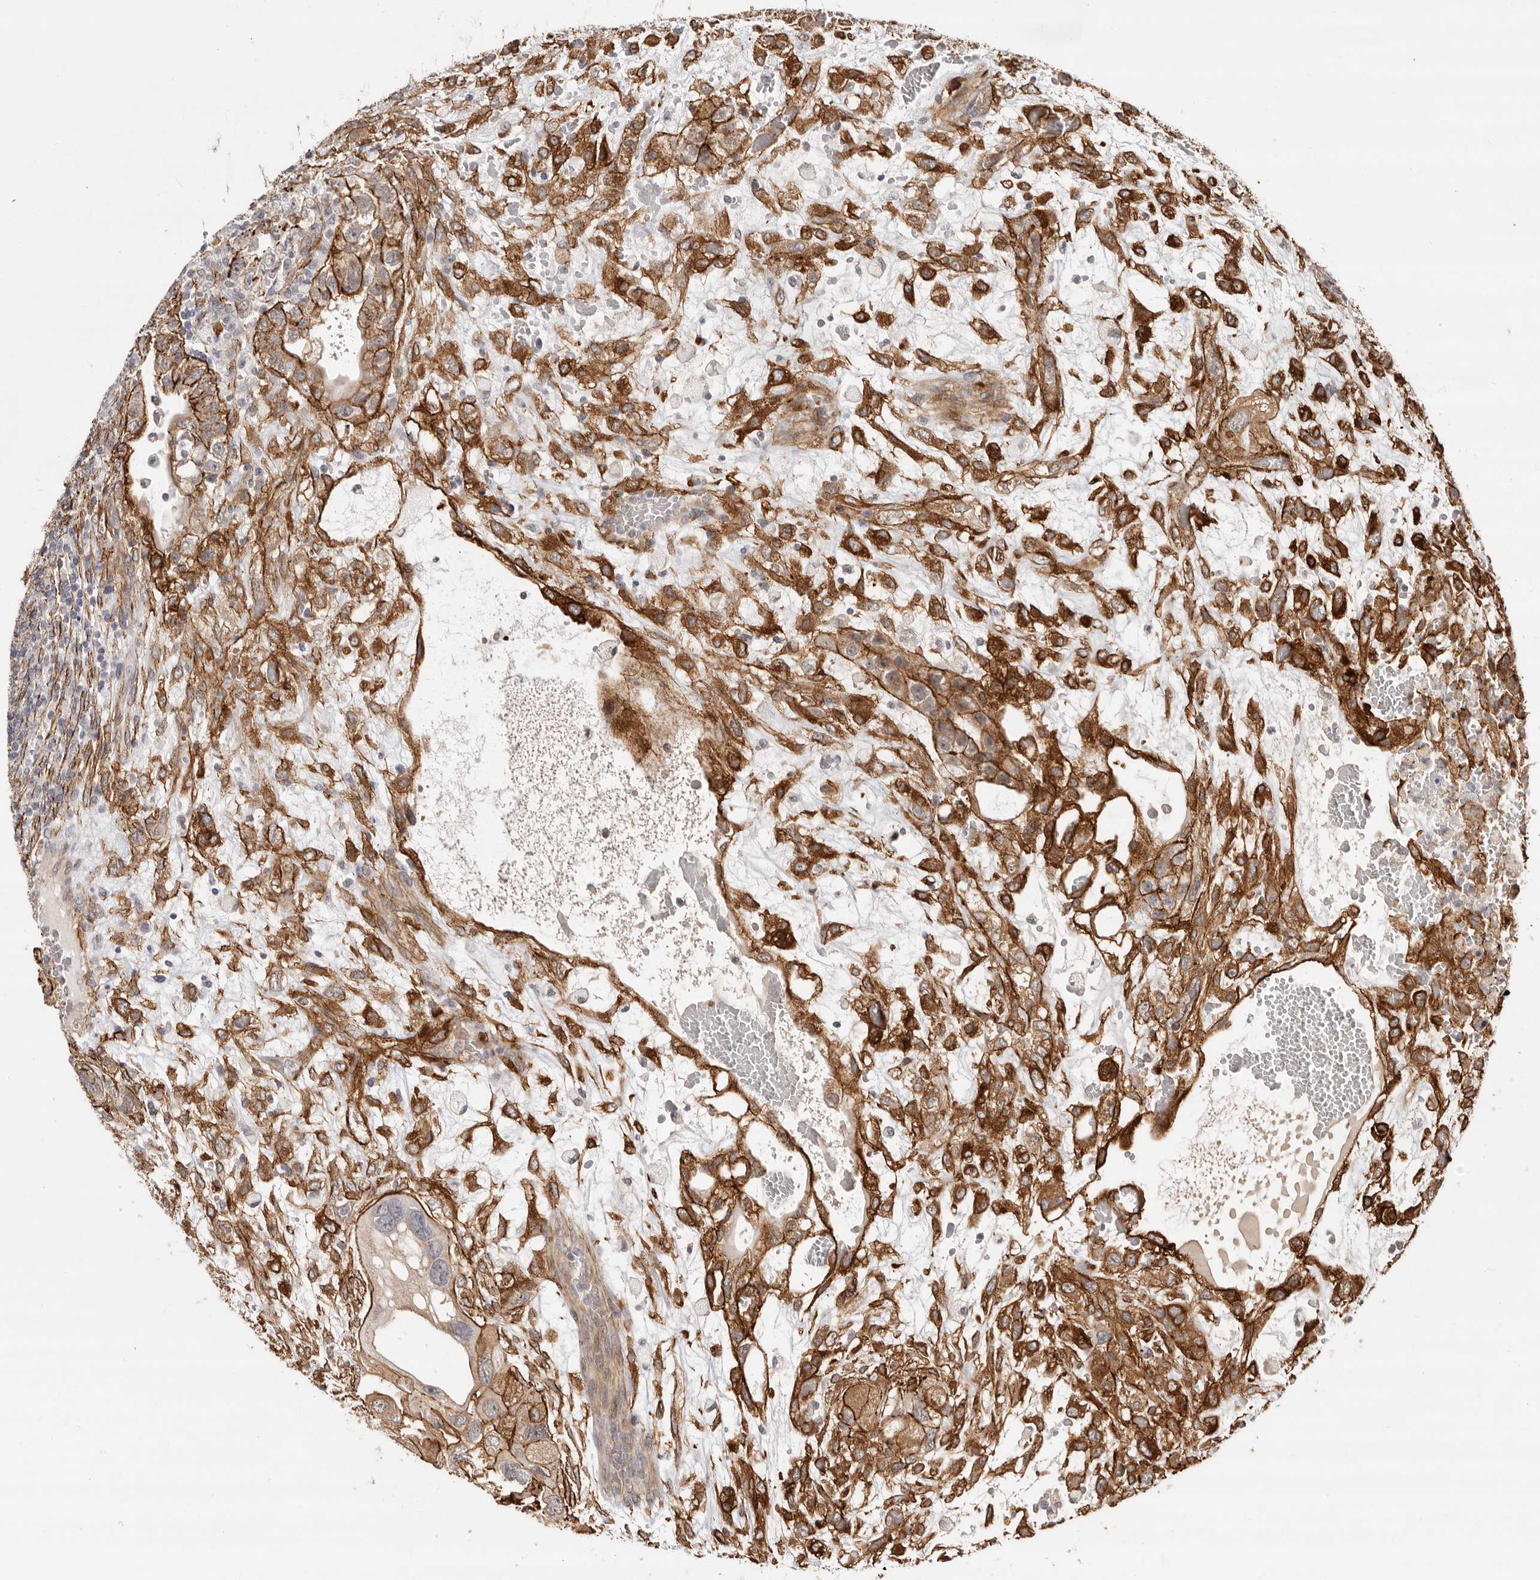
{"staining": {"intensity": "moderate", "quantity": ">75%", "location": "cytoplasmic/membranous"}, "tissue": "testis cancer", "cell_type": "Tumor cells", "image_type": "cancer", "snomed": [{"axis": "morphology", "description": "Carcinoma, Embryonal, NOS"}, {"axis": "topography", "description": "Testis"}], "caption": "Moderate cytoplasmic/membranous protein expression is identified in approximately >75% of tumor cells in embryonal carcinoma (testis).", "gene": "SZT2", "patient": {"sex": "male", "age": 36}}